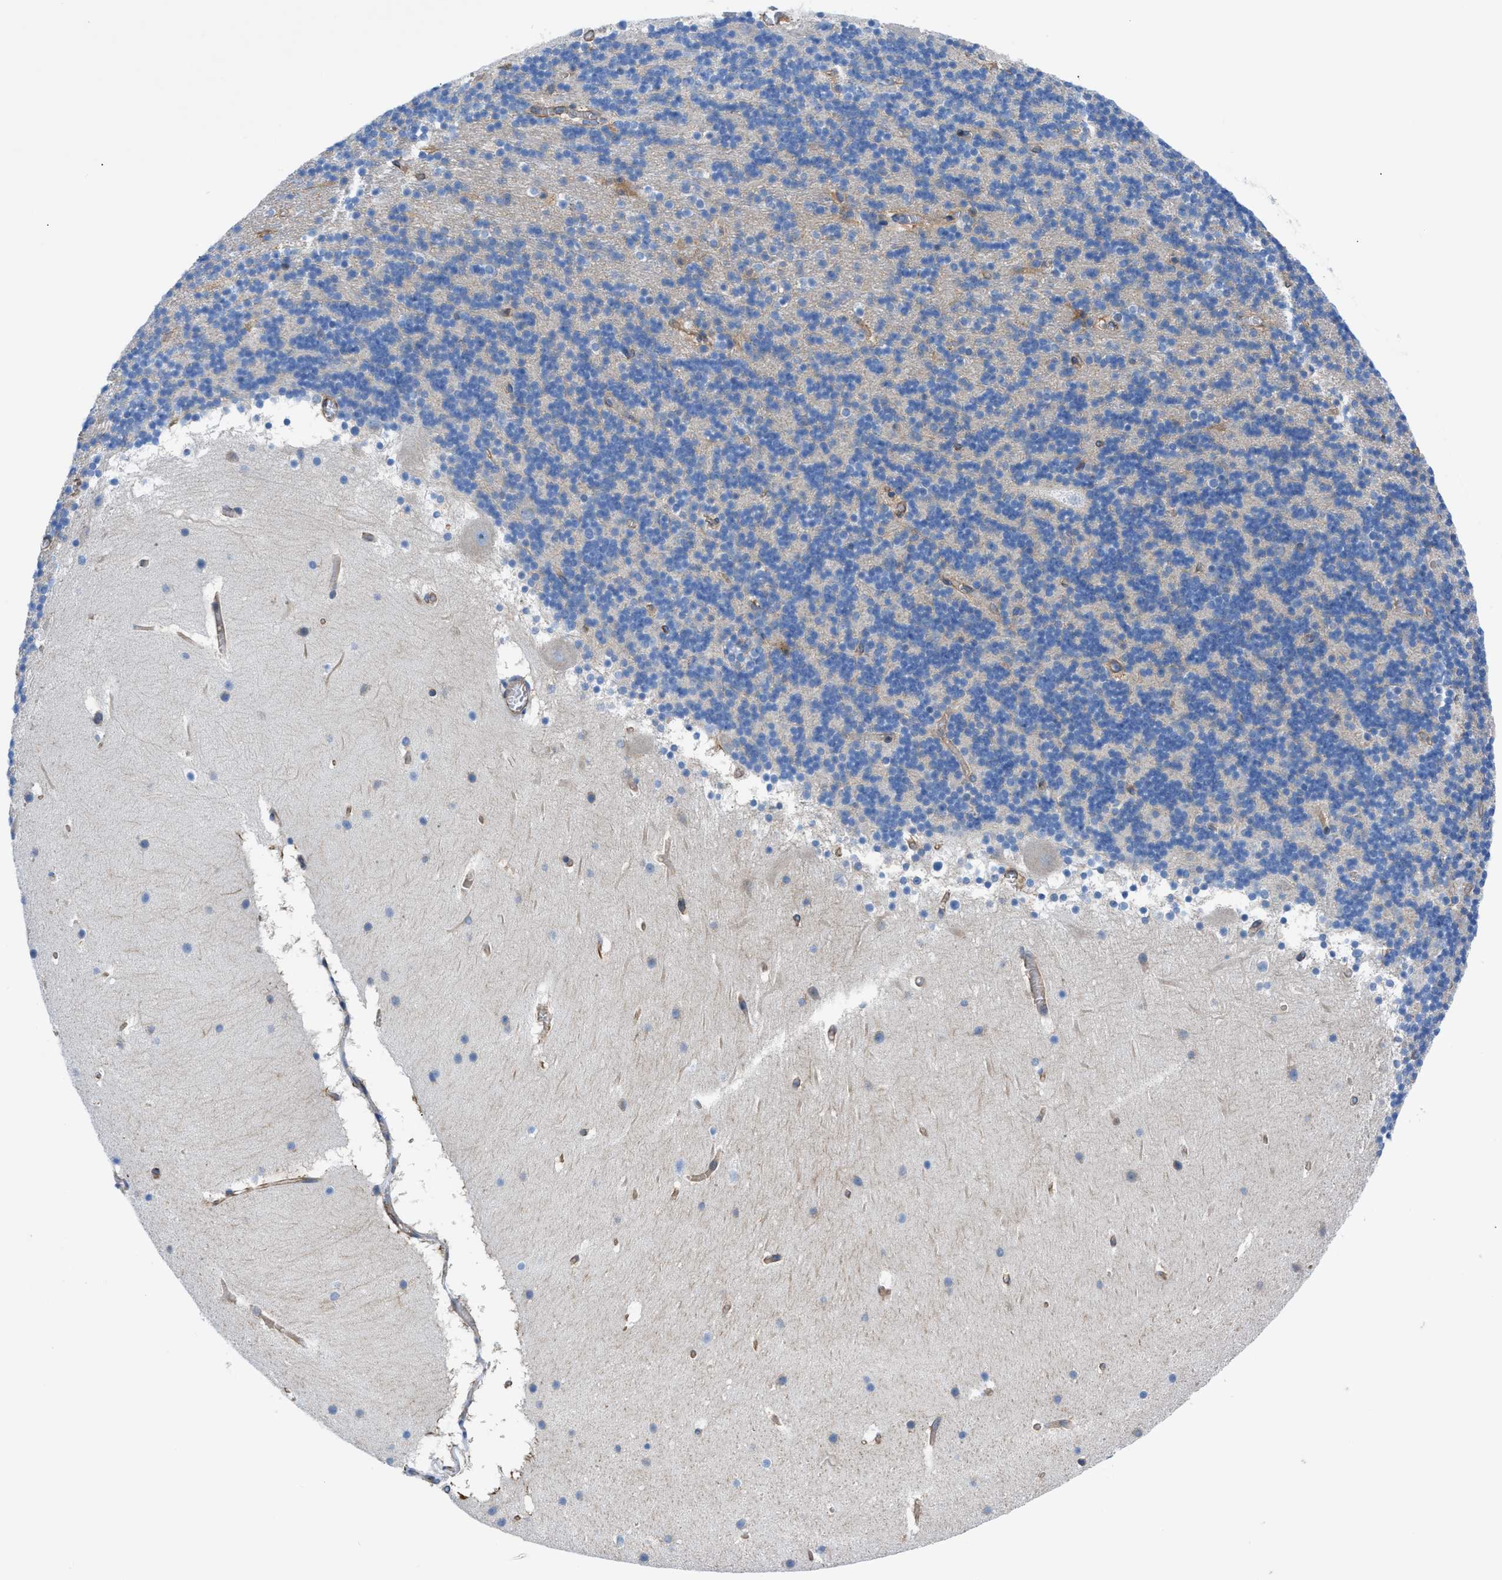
{"staining": {"intensity": "negative", "quantity": "none", "location": "none"}, "tissue": "cerebellum", "cell_type": "Cells in granular layer", "image_type": "normal", "snomed": [{"axis": "morphology", "description": "Normal tissue, NOS"}, {"axis": "topography", "description": "Cerebellum"}], "caption": "DAB immunohistochemical staining of normal human cerebellum demonstrates no significant positivity in cells in granular layer. The staining was performed using DAB to visualize the protein expression in brown, while the nuclei were stained in blue with hematoxylin (Magnification: 20x).", "gene": "DMAC1", "patient": {"sex": "male", "age": 45}}